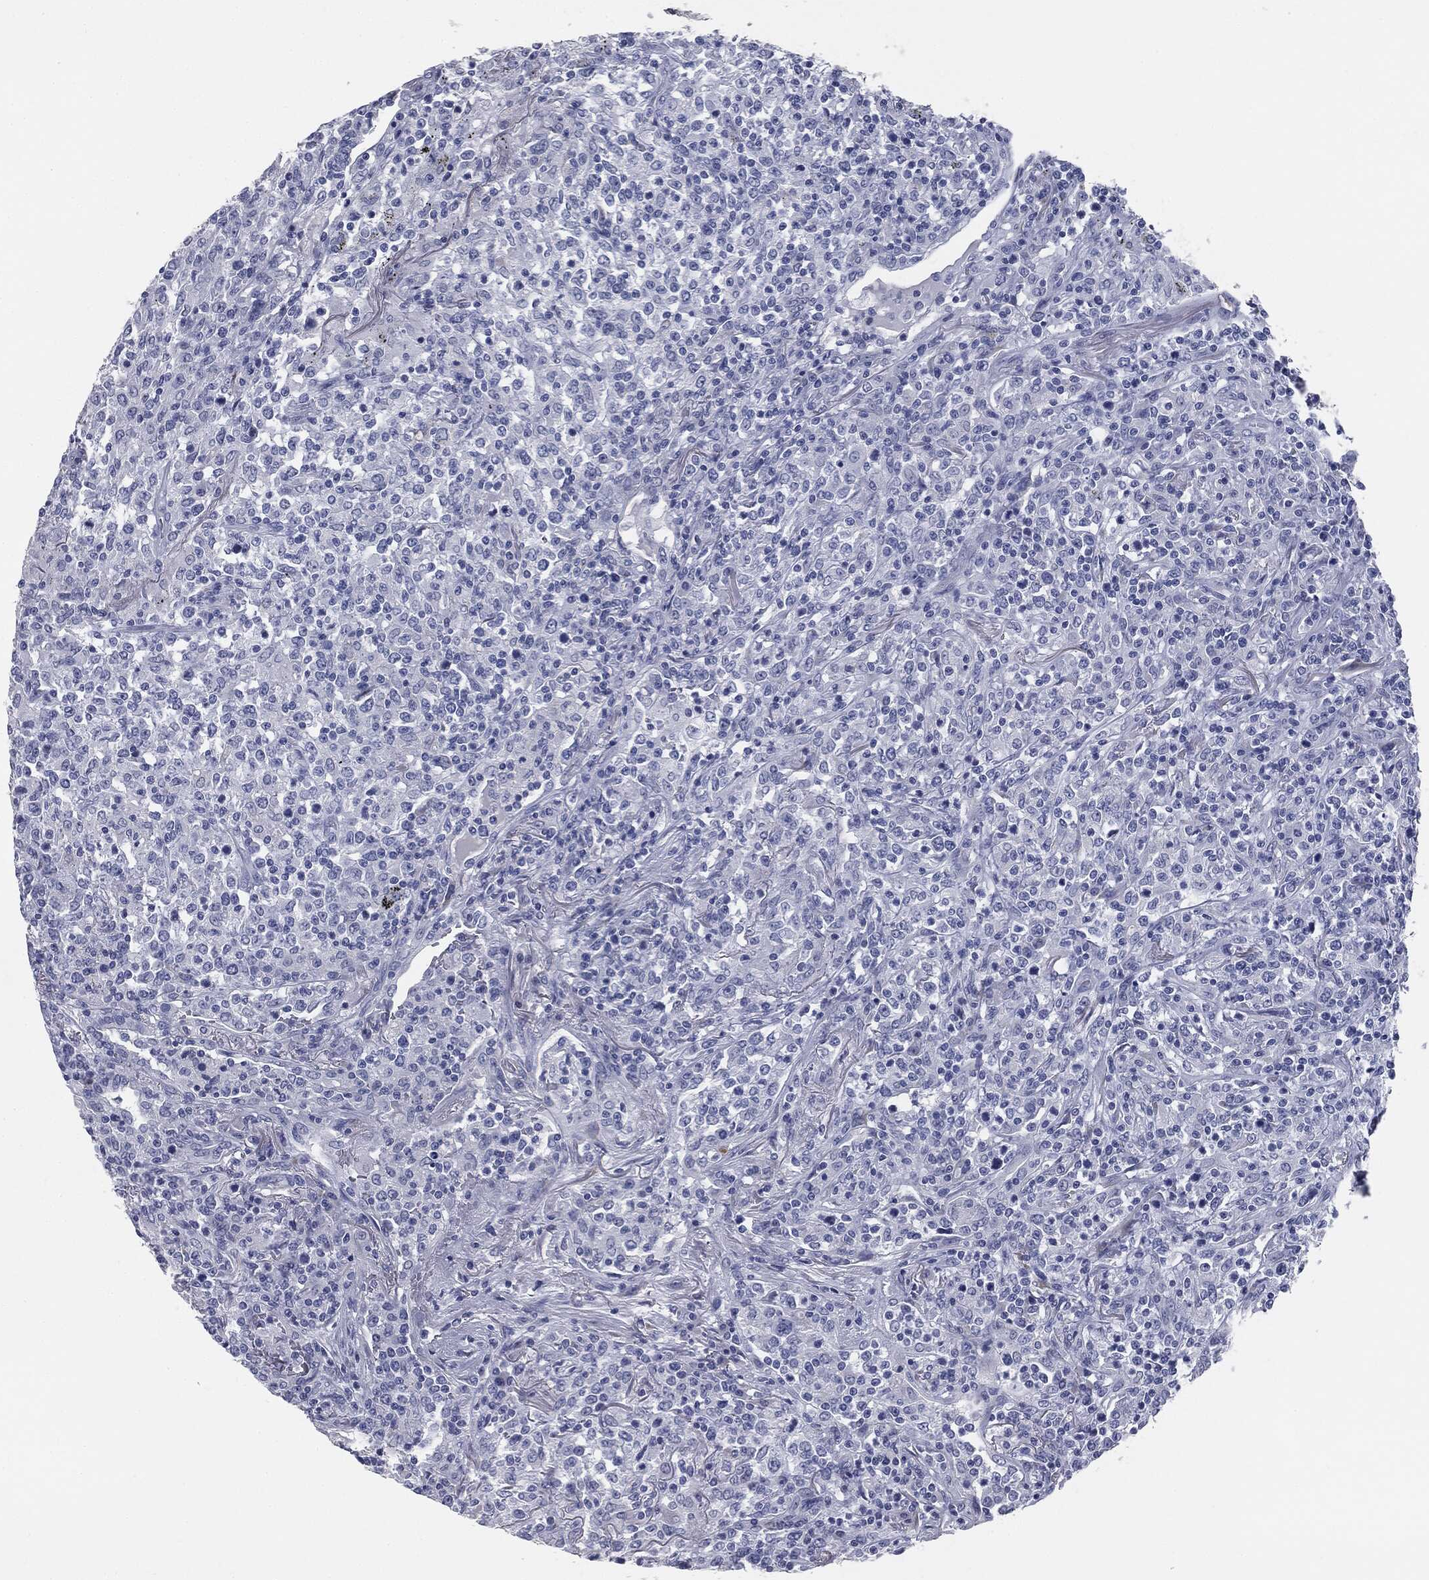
{"staining": {"intensity": "negative", "quantity": "none", "location": "none"}, "tissue": "lymphoma", "cell_type": "Tumor cells", "image_type": "cancer", "snomed": [{"axis": "morphology", "description": "Malignant lymphoma, non-Hodgkin's type, High grade"}, {"axis": "topography", "description": "Lung"}], "caption": "Lymphoma was stained to show a protein in brown. There is no significant staining in tumor cells.", "gene": "MUC5AC", "patient": {"sex": "male", "age": 79}}